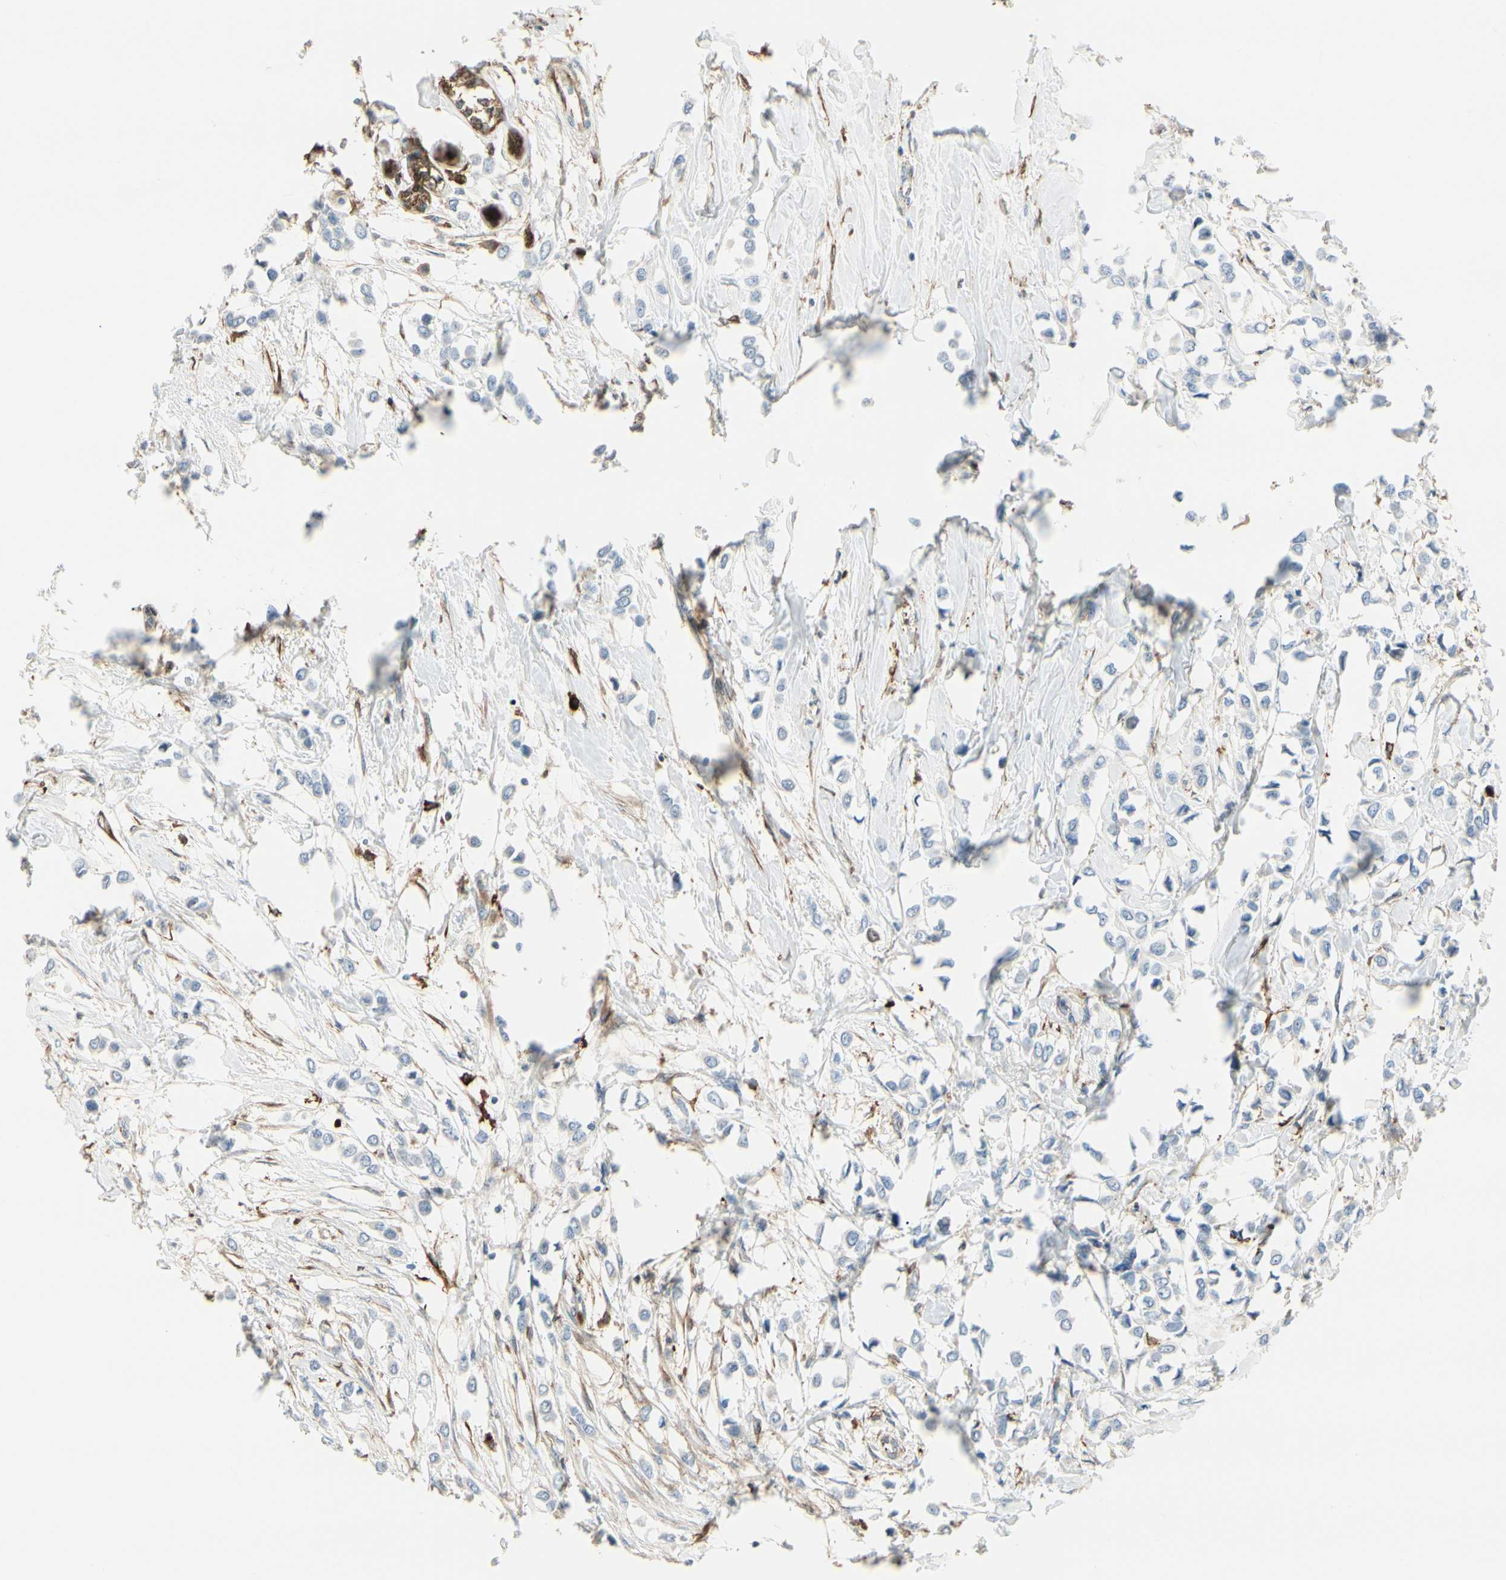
{"staining": {"intensity": "negative", "quantity": "none", "location": "none"}, "tissue": "breast cancer", "cell_type": "Tumor cells", "image_type": "cancer", "snomed": [{"axis": "morphology", "description": "Lobular carcinoma"}, {"axis": "topography", "description": "Breast"}], "caption": "The IHC photomicrograph has no significant positivity in tumor cells of breast lobular carcinoma tissue.", "gene": "FTH1", "patient": {"sex": "female", "age": 51}}